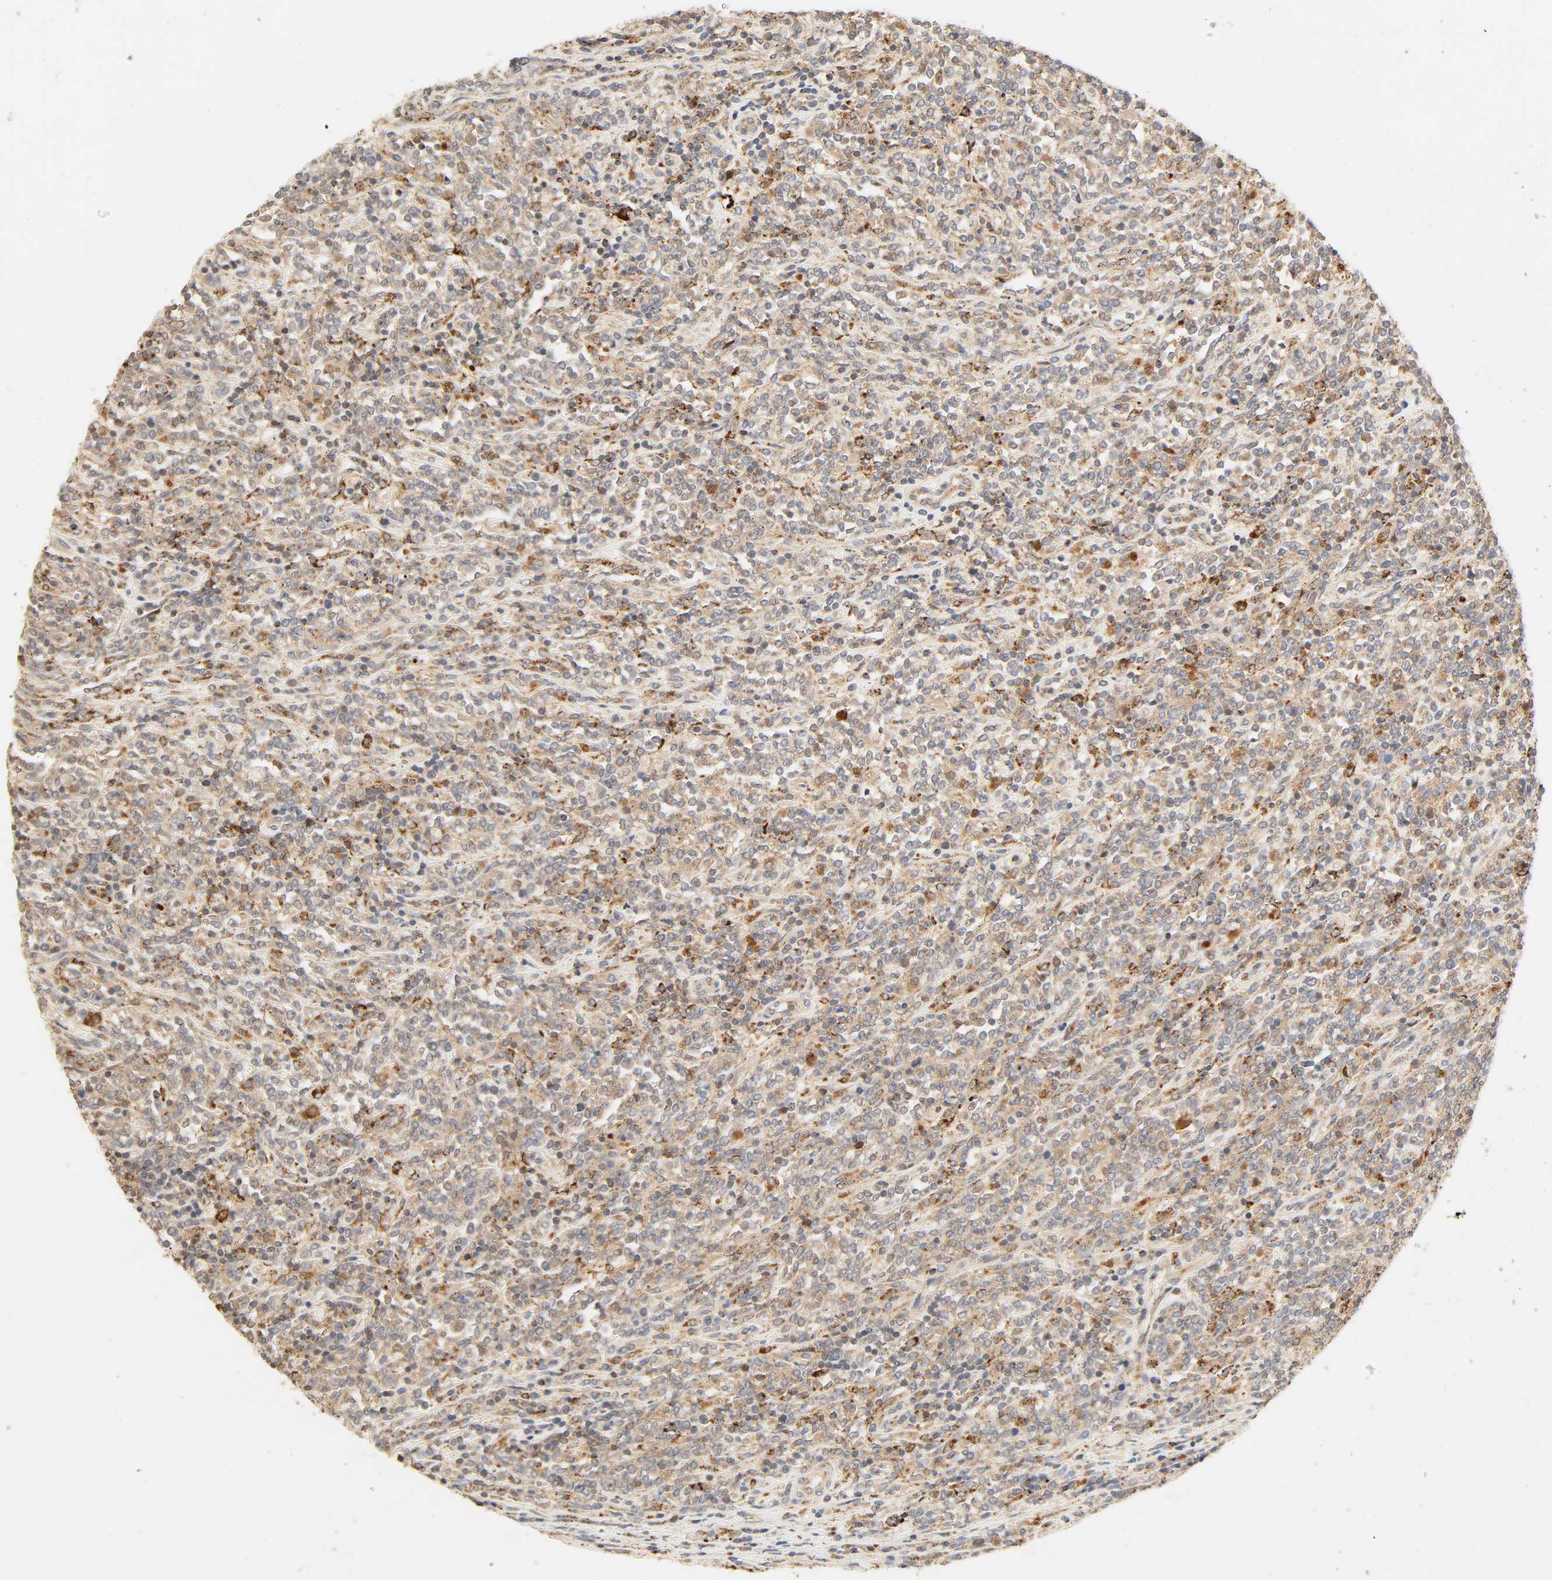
{"staining": {"intensity": "moderate", "quantity": ">75%", "location": "cytoplasmic/membranous"}, "tissue": "lymphoma", "cell_type": "Tumor cells", "image_type": "cancer", "snomed": [{"axis": "morphology", "description": "Malignant lymphoma, non-Hodgkin's type, High grade"}, {"axis": "topography", "description": "Soft tissue"}], "caption": "This image reveals malignant lymphoma, non-Hodgkin's type (high-grade) stained with IHC to label a protein in brown. The cytoplasmic/membranous of tumor cells show moderate positivity for the protein. Nuclei are counter-stained blue.", "gene": "MAPK6", "patient": {"sex": "male", "age": 18}}